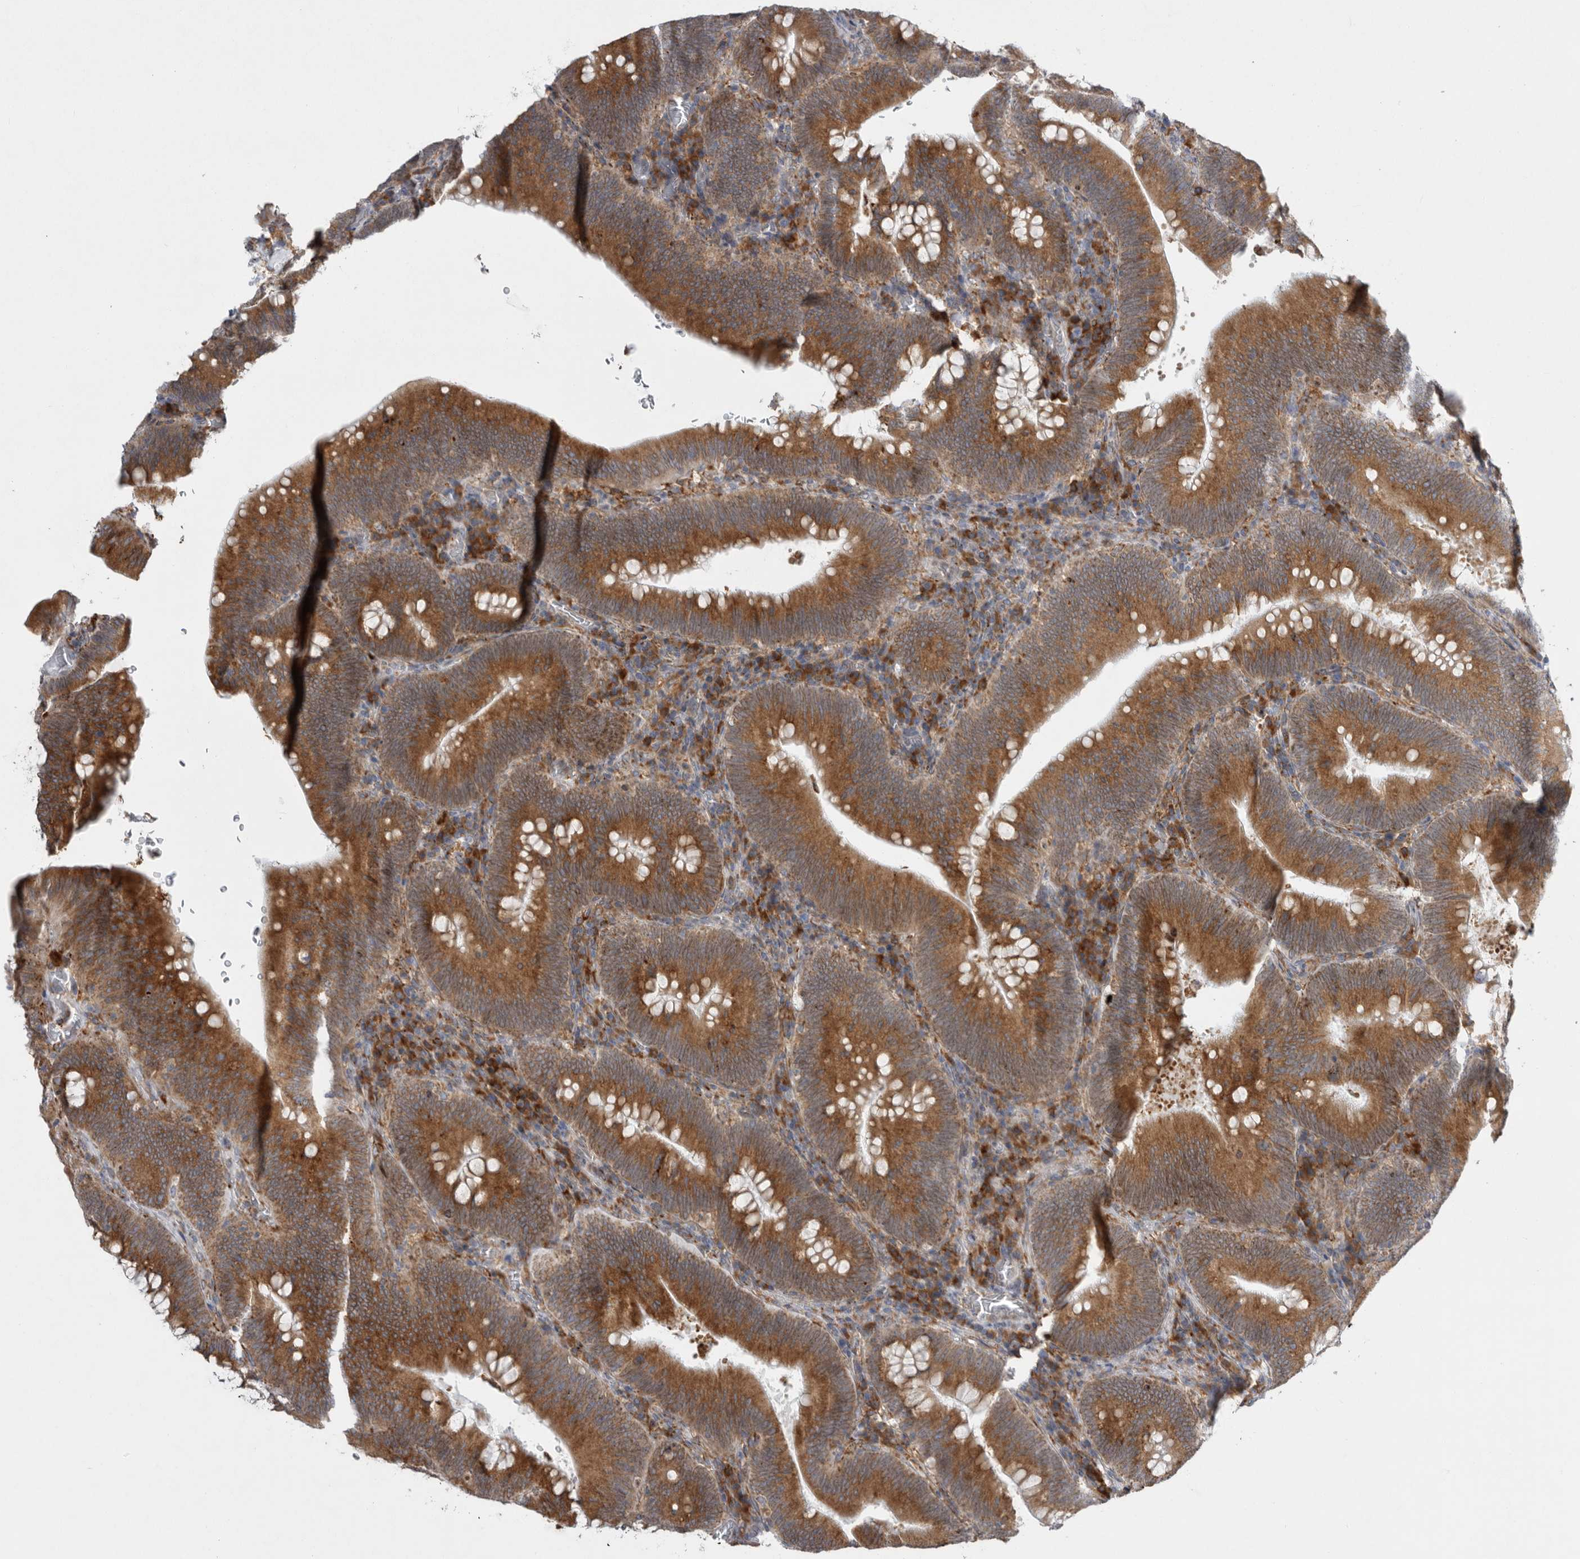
{"staining": {"intensity": "strong", "quantity": ">75%", "location": "cytoplasmic/membranous"}, "tissue": "colorectal cancer", "cell_type": "Tumor cells", "image_type": "cancer", "snomed": [{"axis": "morphology", "description": "Normal tissue, NOS"}, {"axis": "topography", "description": "Colon"}], "caption": "A high amount of strong cytoplasmic/membranous positivity is appreciated in approximately >75% of tumor cells in colorectal cancer tissue.", "gene": "GANAB", "patient": {"sex": "female", "age": 82}}